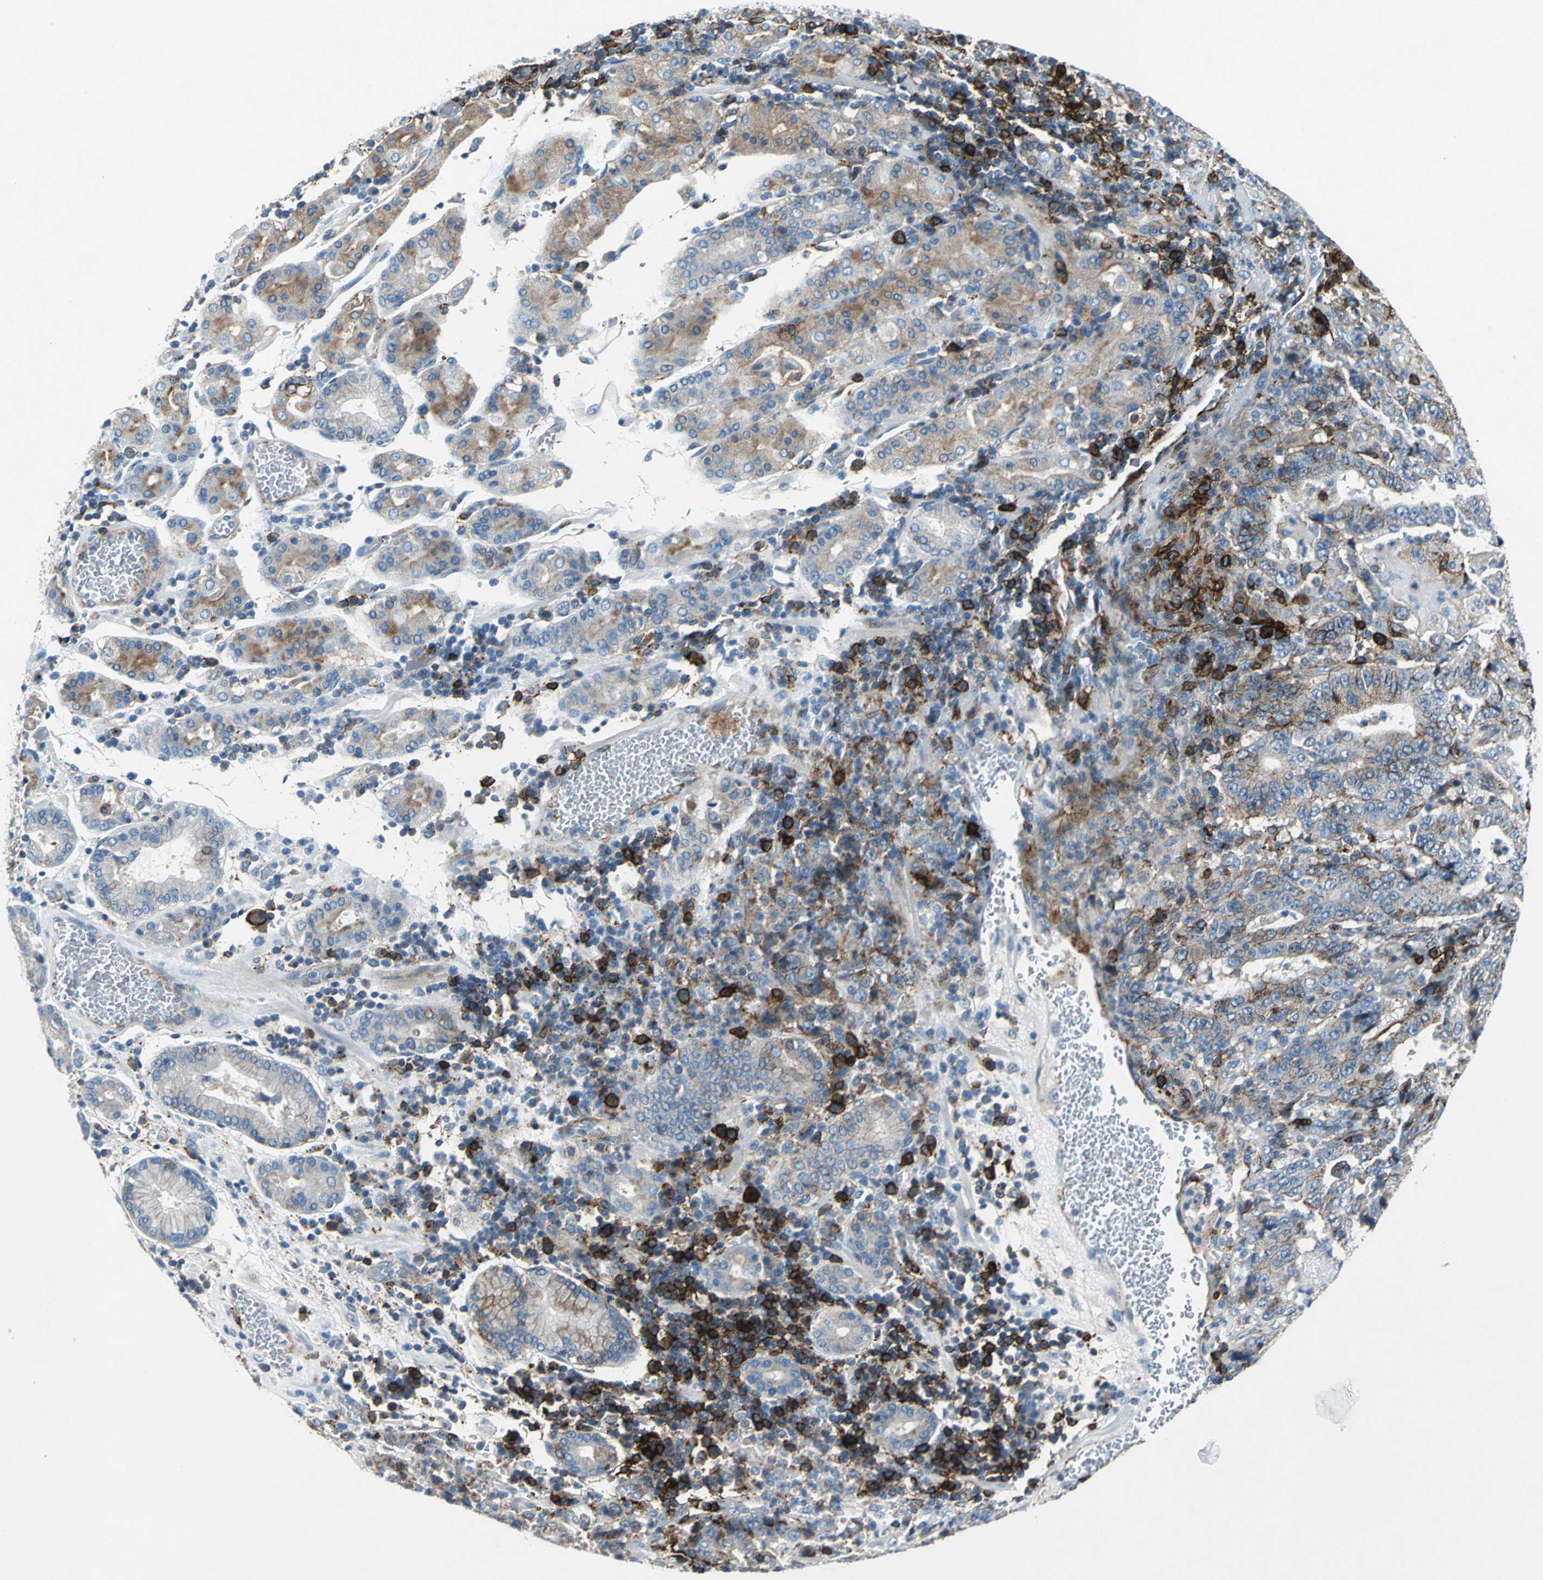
{"staining": {"intensity": "moderate", "quantity": ">75%", "location": "cytoplasmic/membranous"}, "tissue": "stomach cancer", "cell_type": "Tumor cells", "image_type": "cancer", "snomed": [{"axis": "morphology", "description": "Normal tissue, NOS"}, {"axis": "morphology", "description": "Adenocarcinoma, NOS"}, {"axis": "topography", "description": "Stomach, upper"}, {"axis": "topography", "description": "Stomach"}], "caption": "An image of stomach cancer stained for a protein exhibits moderate cytoplasmic/membranous brown staining in tumor cells. Immunohistochemistry (ihc) stains the protein of interest in brown and the nuclei are stained blue.", "gene": "RPS13", "patient": {"sex": "male", "age": 59}}